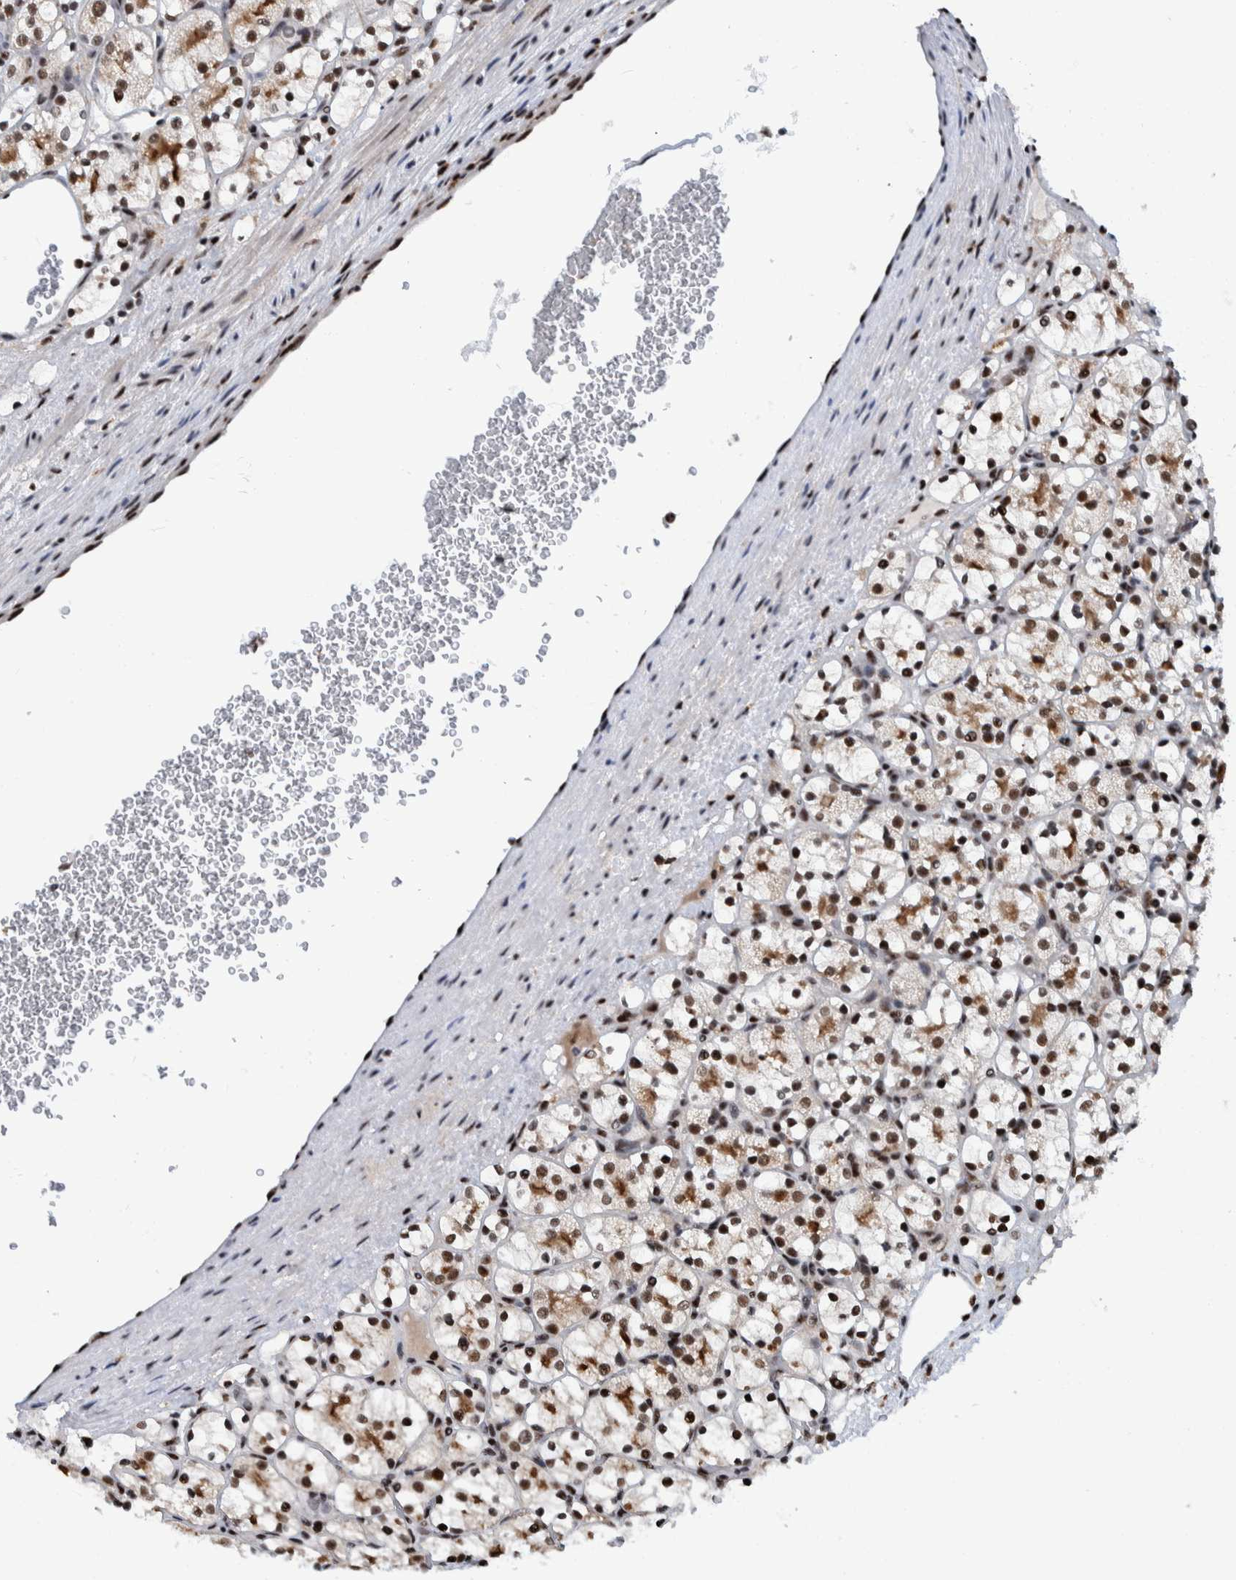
{"staining": {"intensity": "moderate", "quantity": ">75%", "location": "cytoplasmic/membranous,nuclear"}, "tissue": "renal cancer", "cell_type": "Tumor cells", "image_type": "cancer", "snomed": [{"axis": "morphology", "description": "Adenocarcinoma, NOS"}, {"axis": "topography", "description": "Kidney"}], "caption": "Tumor cells display moderate cytoplasmic/membranous and nuclear expression in approximately >75% of cells in renal cancer (adenocarcinoma). (Brightfield microscopy of DAB IHC at high magnification).", "gene": "EFTUD2", "patient": {"sex": "female", "age": 69}}